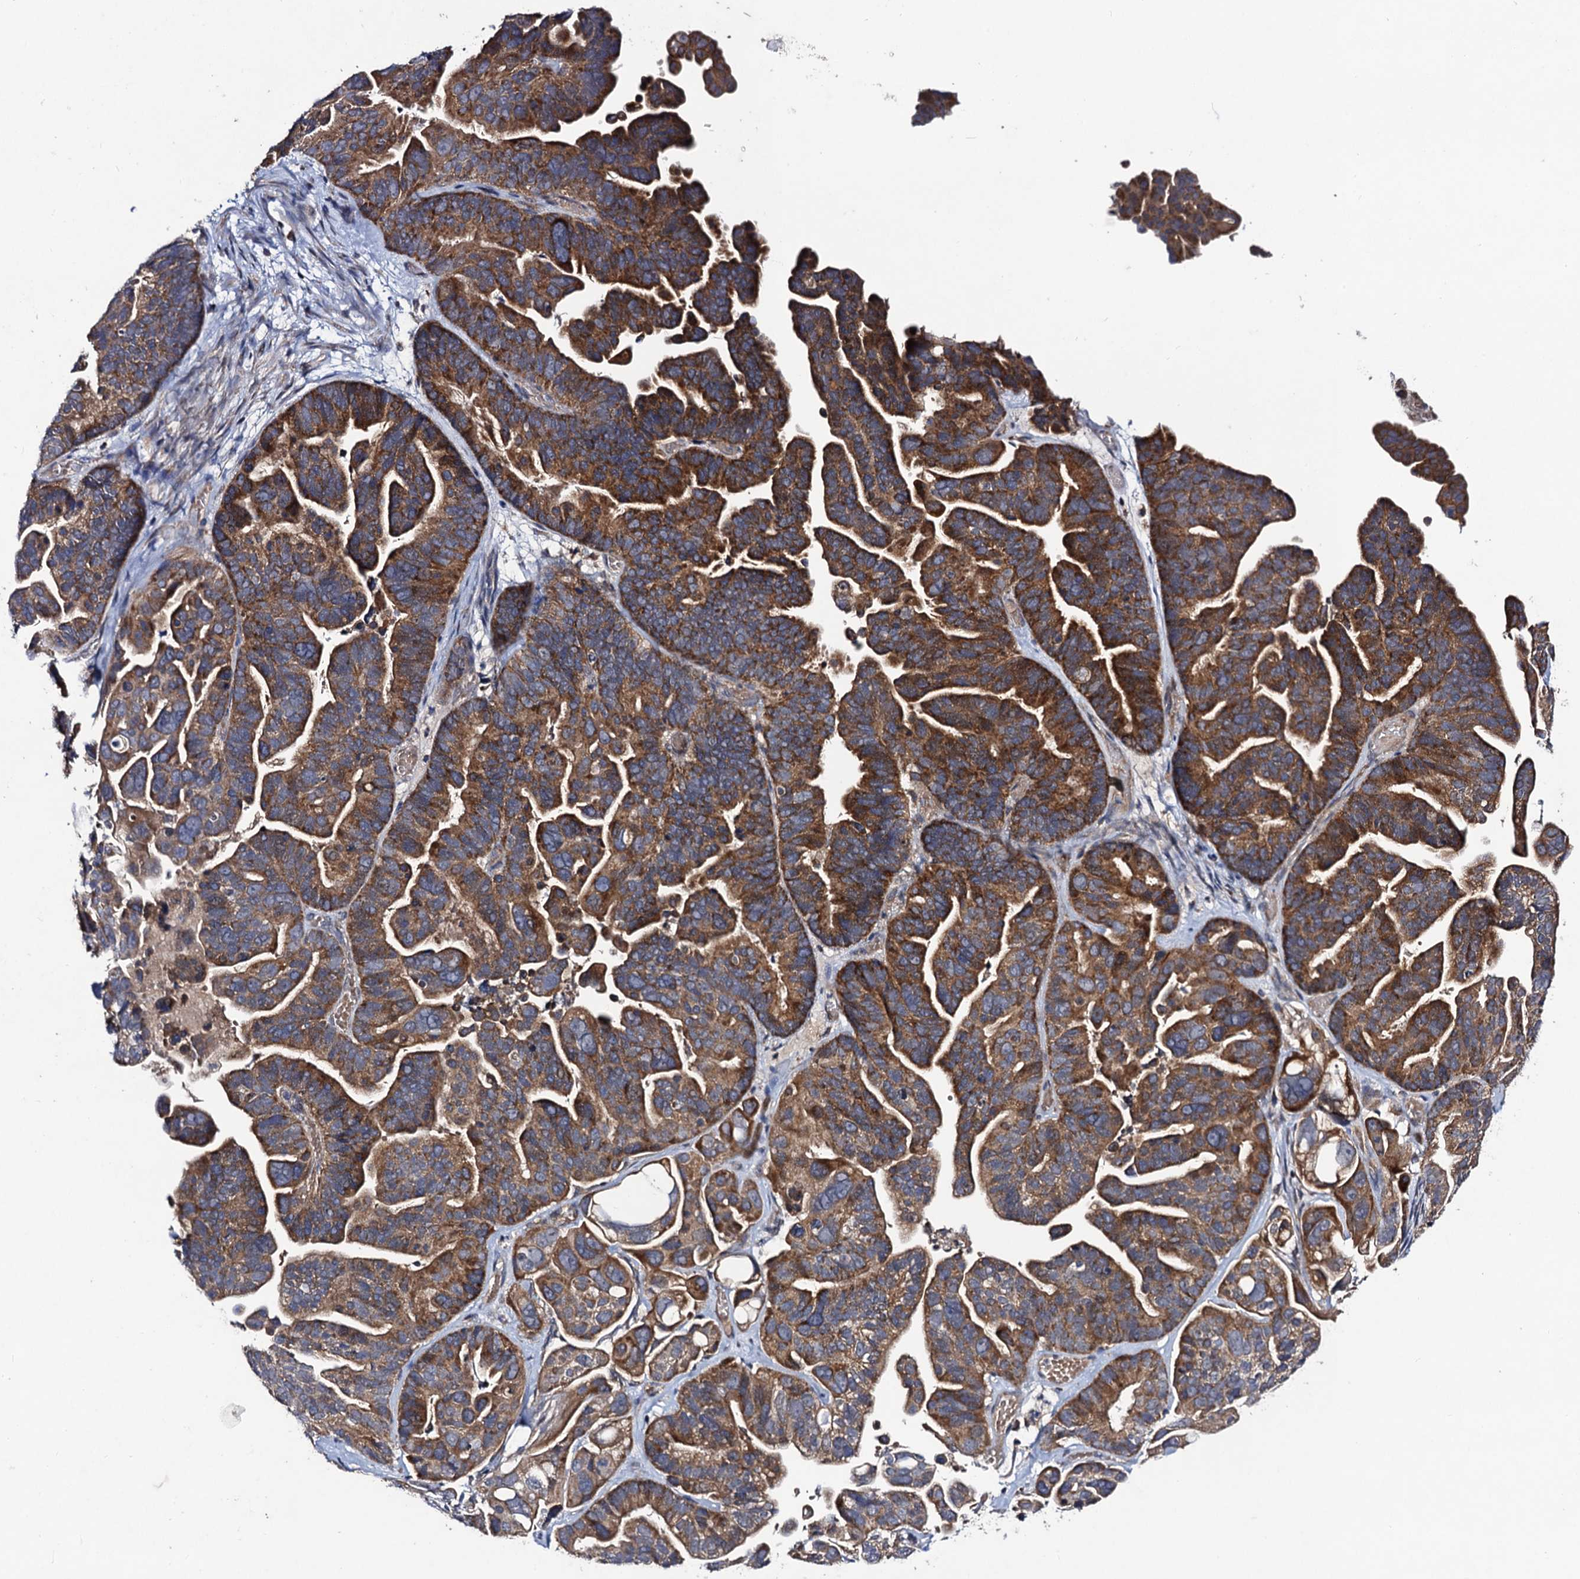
{"staining": {"intensity": "strong", "quantity": ">75%", "location": "cytoplasmic/membranous"}, "tissue": "ovarian cancer", "cell_type": "Tumor cells", "image_type": "cancer", "snomed": [{"axis": "morphology", "description": "Cystadenocarcinoma, serous, NOS"}, {"axis": "topography", "description": "Ovary"}], "caption": "Immunohistochemical staining of human ovarian cancer (serous cystadenocarcinoma) exhibits high levels of strong cytoplasmic/membranous staining in about >75% of tumor cells.", "gene": "VPS37D", "patient": {"sex": "female", "age": 56}}